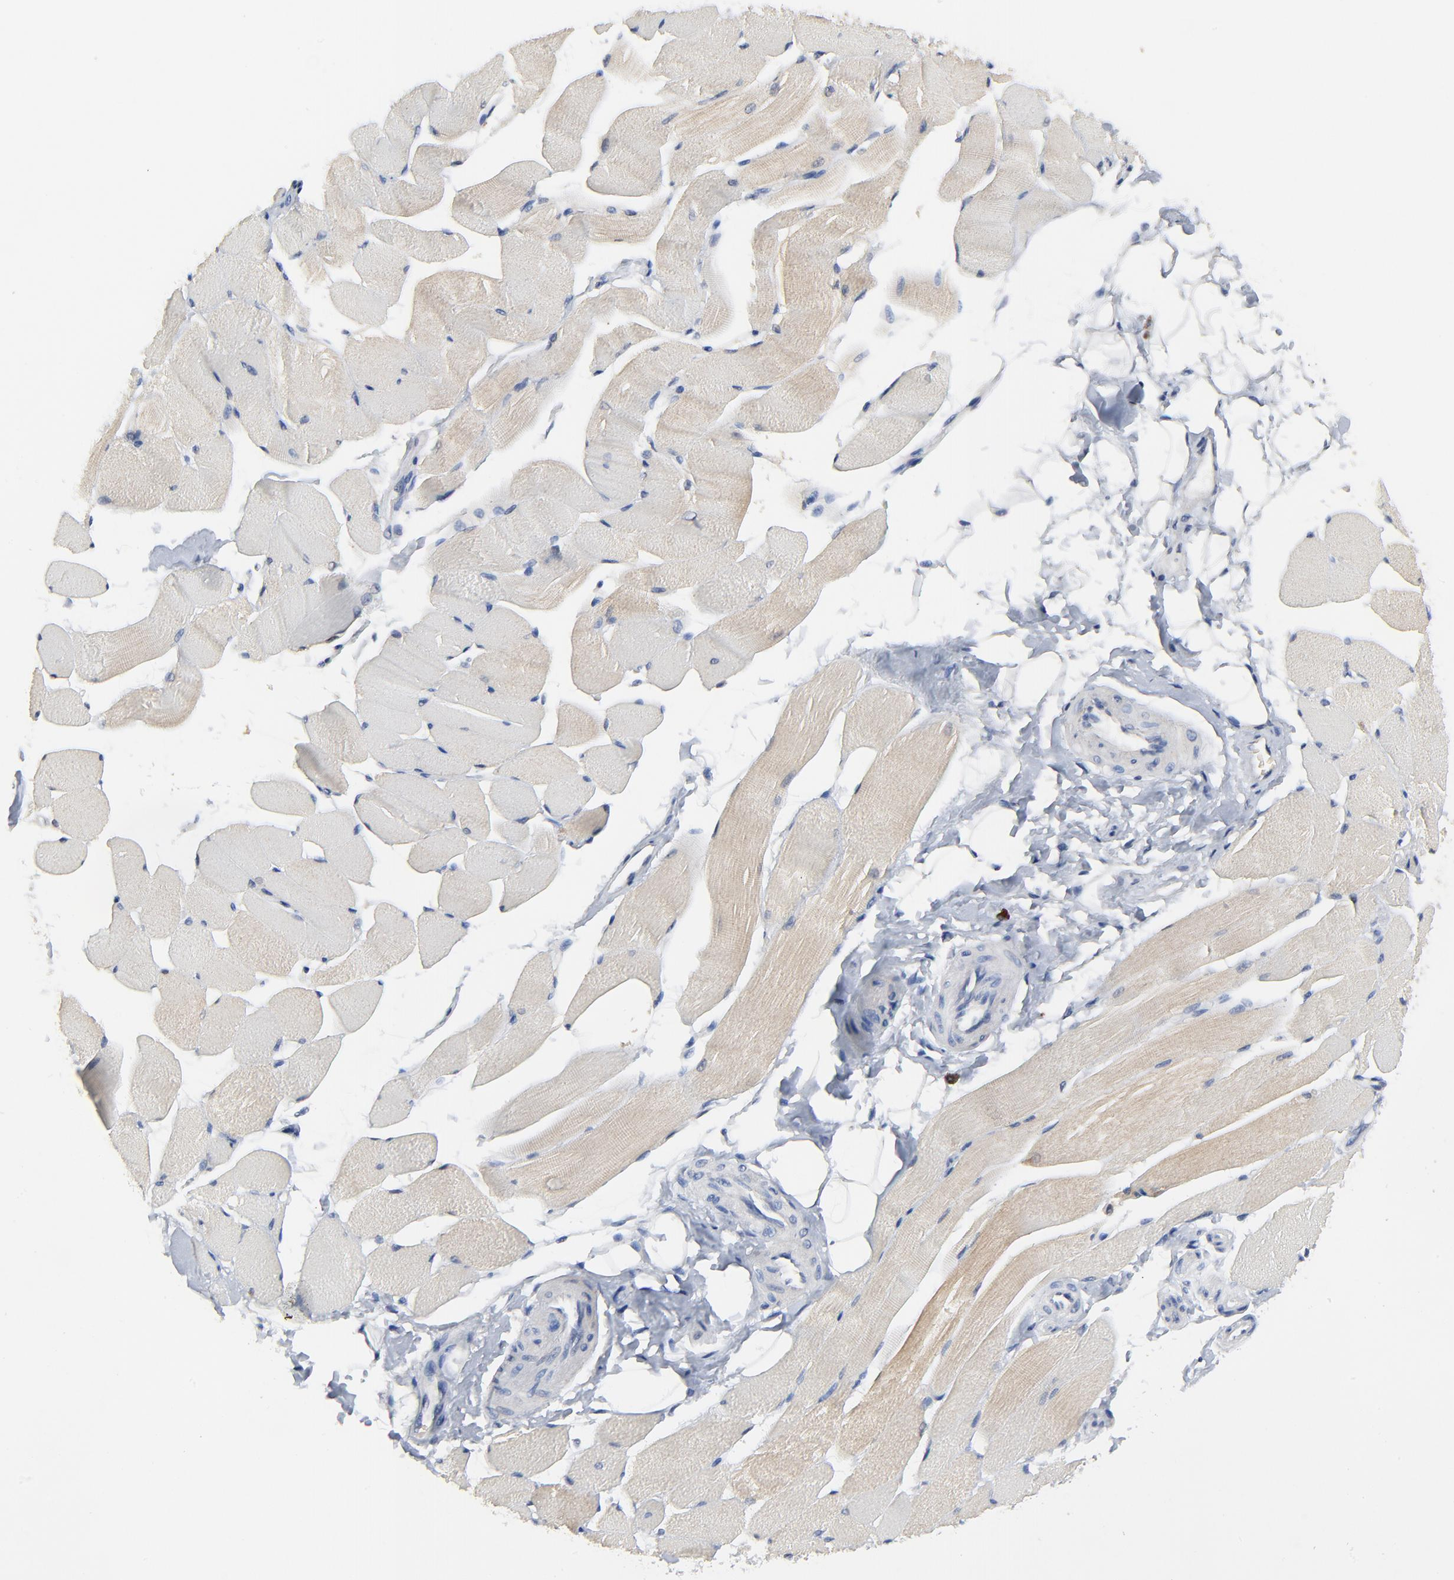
{"staining": {"intensity": "weak", "quantity": "25%-75%", "location": "cytoplasmic/membranous"}, "tissue": "skeletal muscle", "cell_type": "Myocytes", "image_type": "normal", "snomed": [{"axis": "morphology", "description": "Normal tissue, NOS"}, {"axis": "topography", "description": "Skeletal muscle"}, {"axis": "topography", "description": "Peripheral nerve tissue"}], "caption": "Immunohistochemistry (IHC) of benign human skeletal muscle exhibits low levels of weak cytoplasmic/membranous expression in about 25%-75% of myocytes.", "gene": "FBXL5", "patient": {"sex": "female", "age": 84}}